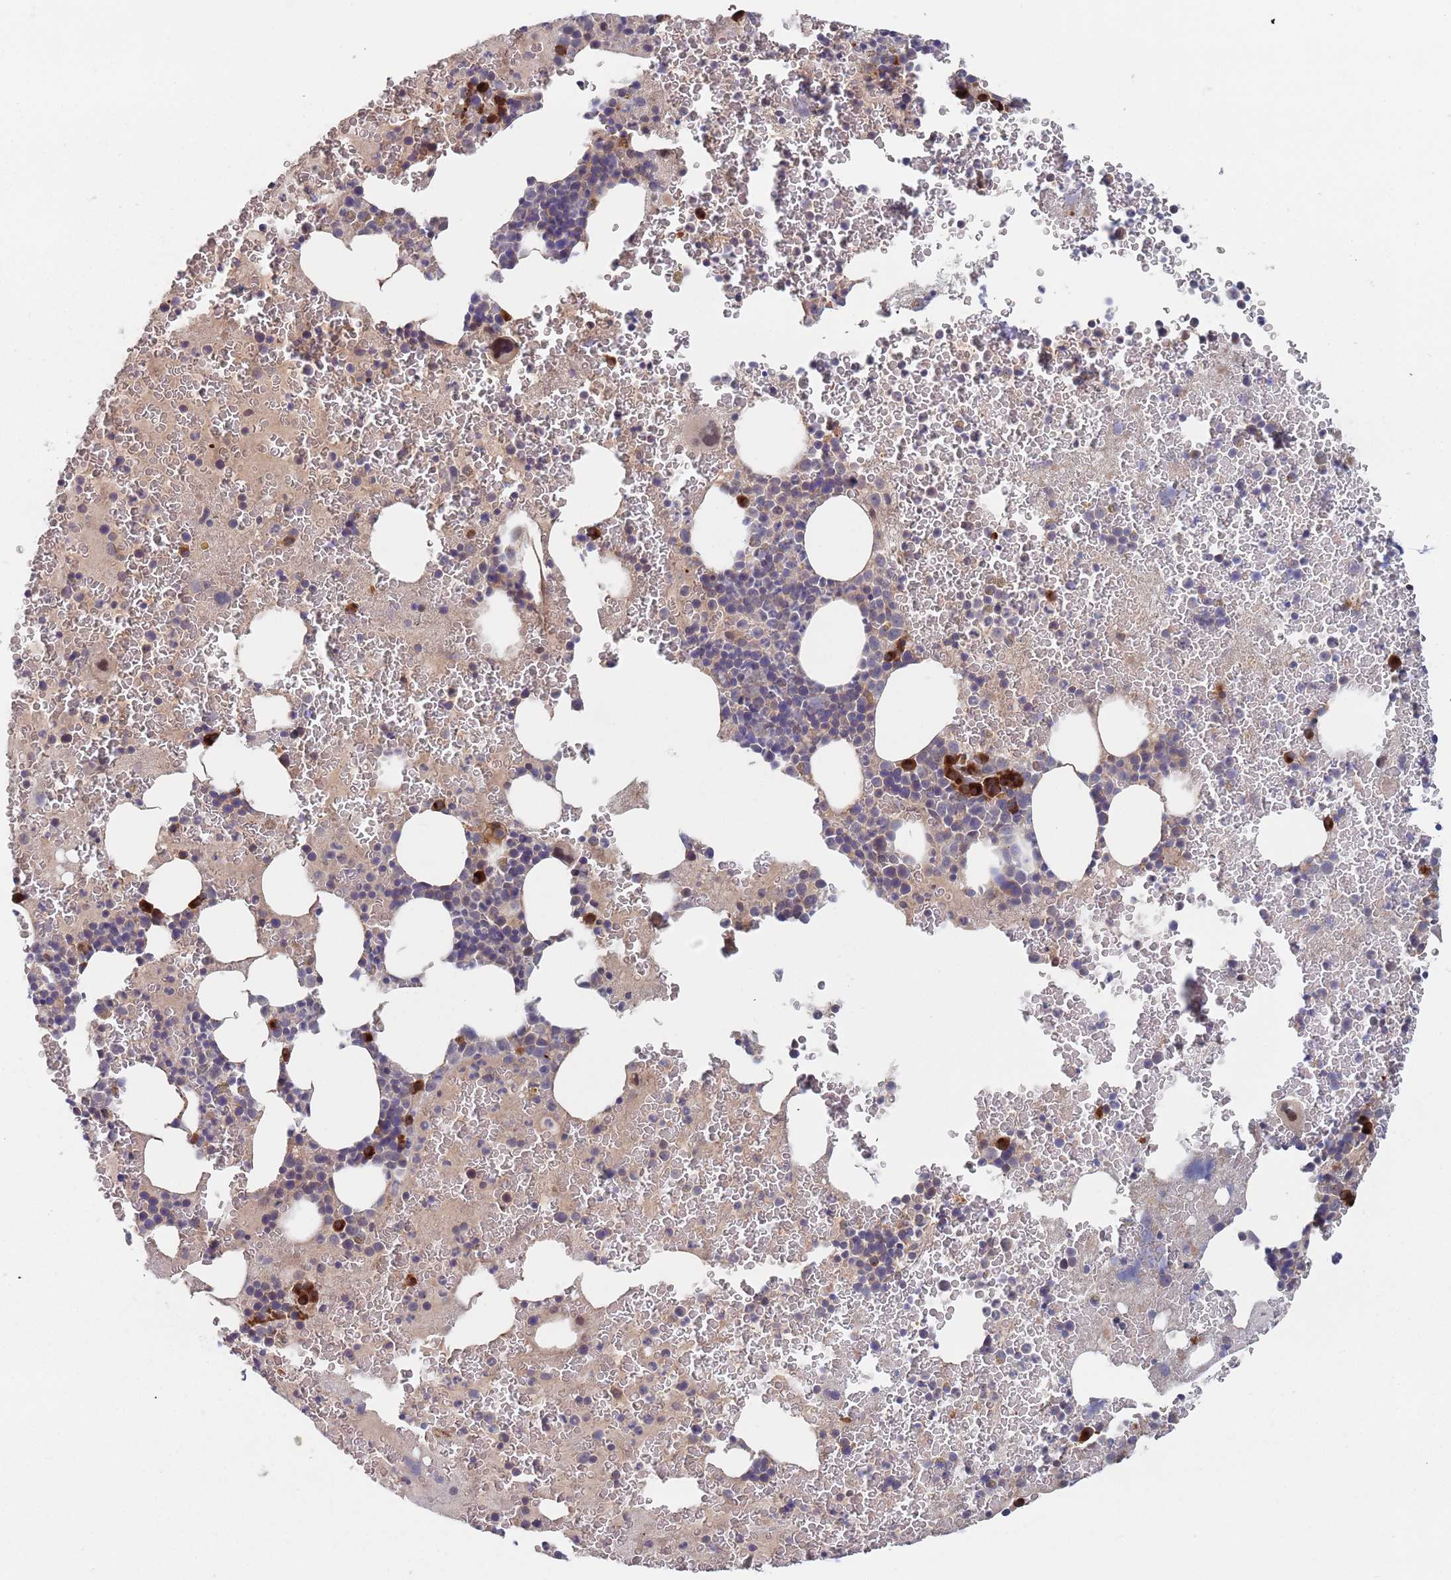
{"staining": {"intensity": "strong", "quantity": "<25%", "location": "cytoplasmic/membranous"}, "tissue": "bone marrow", "cell_type": "Hematopoietic cells", "image_type": "normal", "snomed": [{"axis": "morphology", "description": "Normal tissue, NOS"}, {"axis": "topography", "description": "Bone marrow"}], "caption": "The image reveals staining of unremarkable bone marrow, revealing strong cytoplasmic/membranous protein expression (brown color) within hematopoietic cells. (IHC, brightfield microscopy, high magnification).", "gene": "ZNF140", "patient": {"sex": "male", "age": 26}}